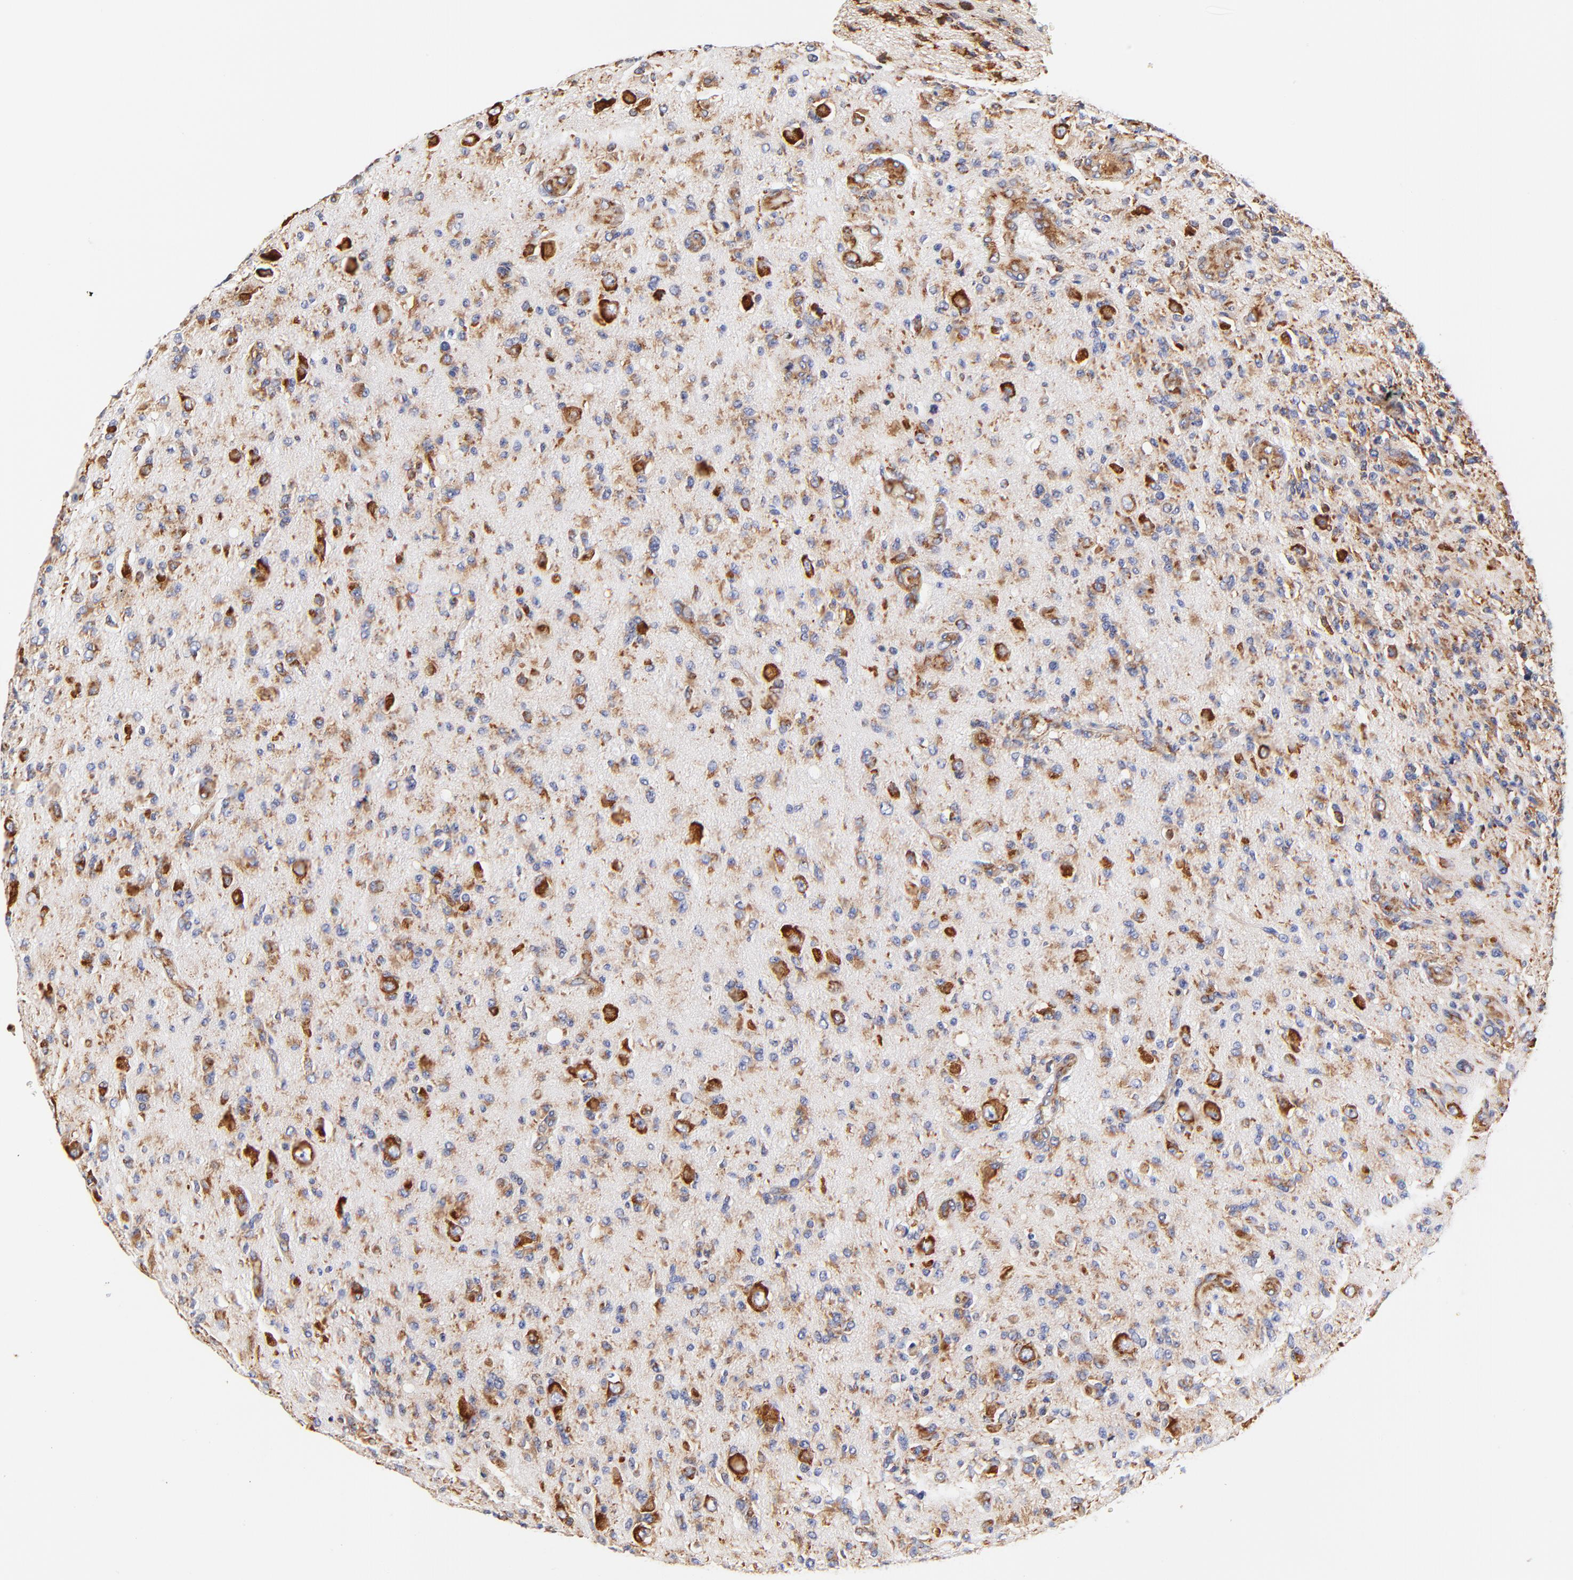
{"staining": {"intensity": "moderate", "quantity": "25%-75%", "location": "cytoplasmic/membranous"}, "tissue": "glioma", "cell_type": "Tumor cells", "image_type": "cancer", "snomed": [{"axis": "morphology", "description": "Glioma, malignant, High grade"}, {"axis": "topography", "description": "Brain"}], "caption": "Immunohistochemistry (IHC) (DAB) staining of human glioma shows moderate cytoplasmic/membranous protein staining in about 25%-75% of tumor cells.", "gene": "RPL27", "patient": {"sex": "male", "age": 36}}